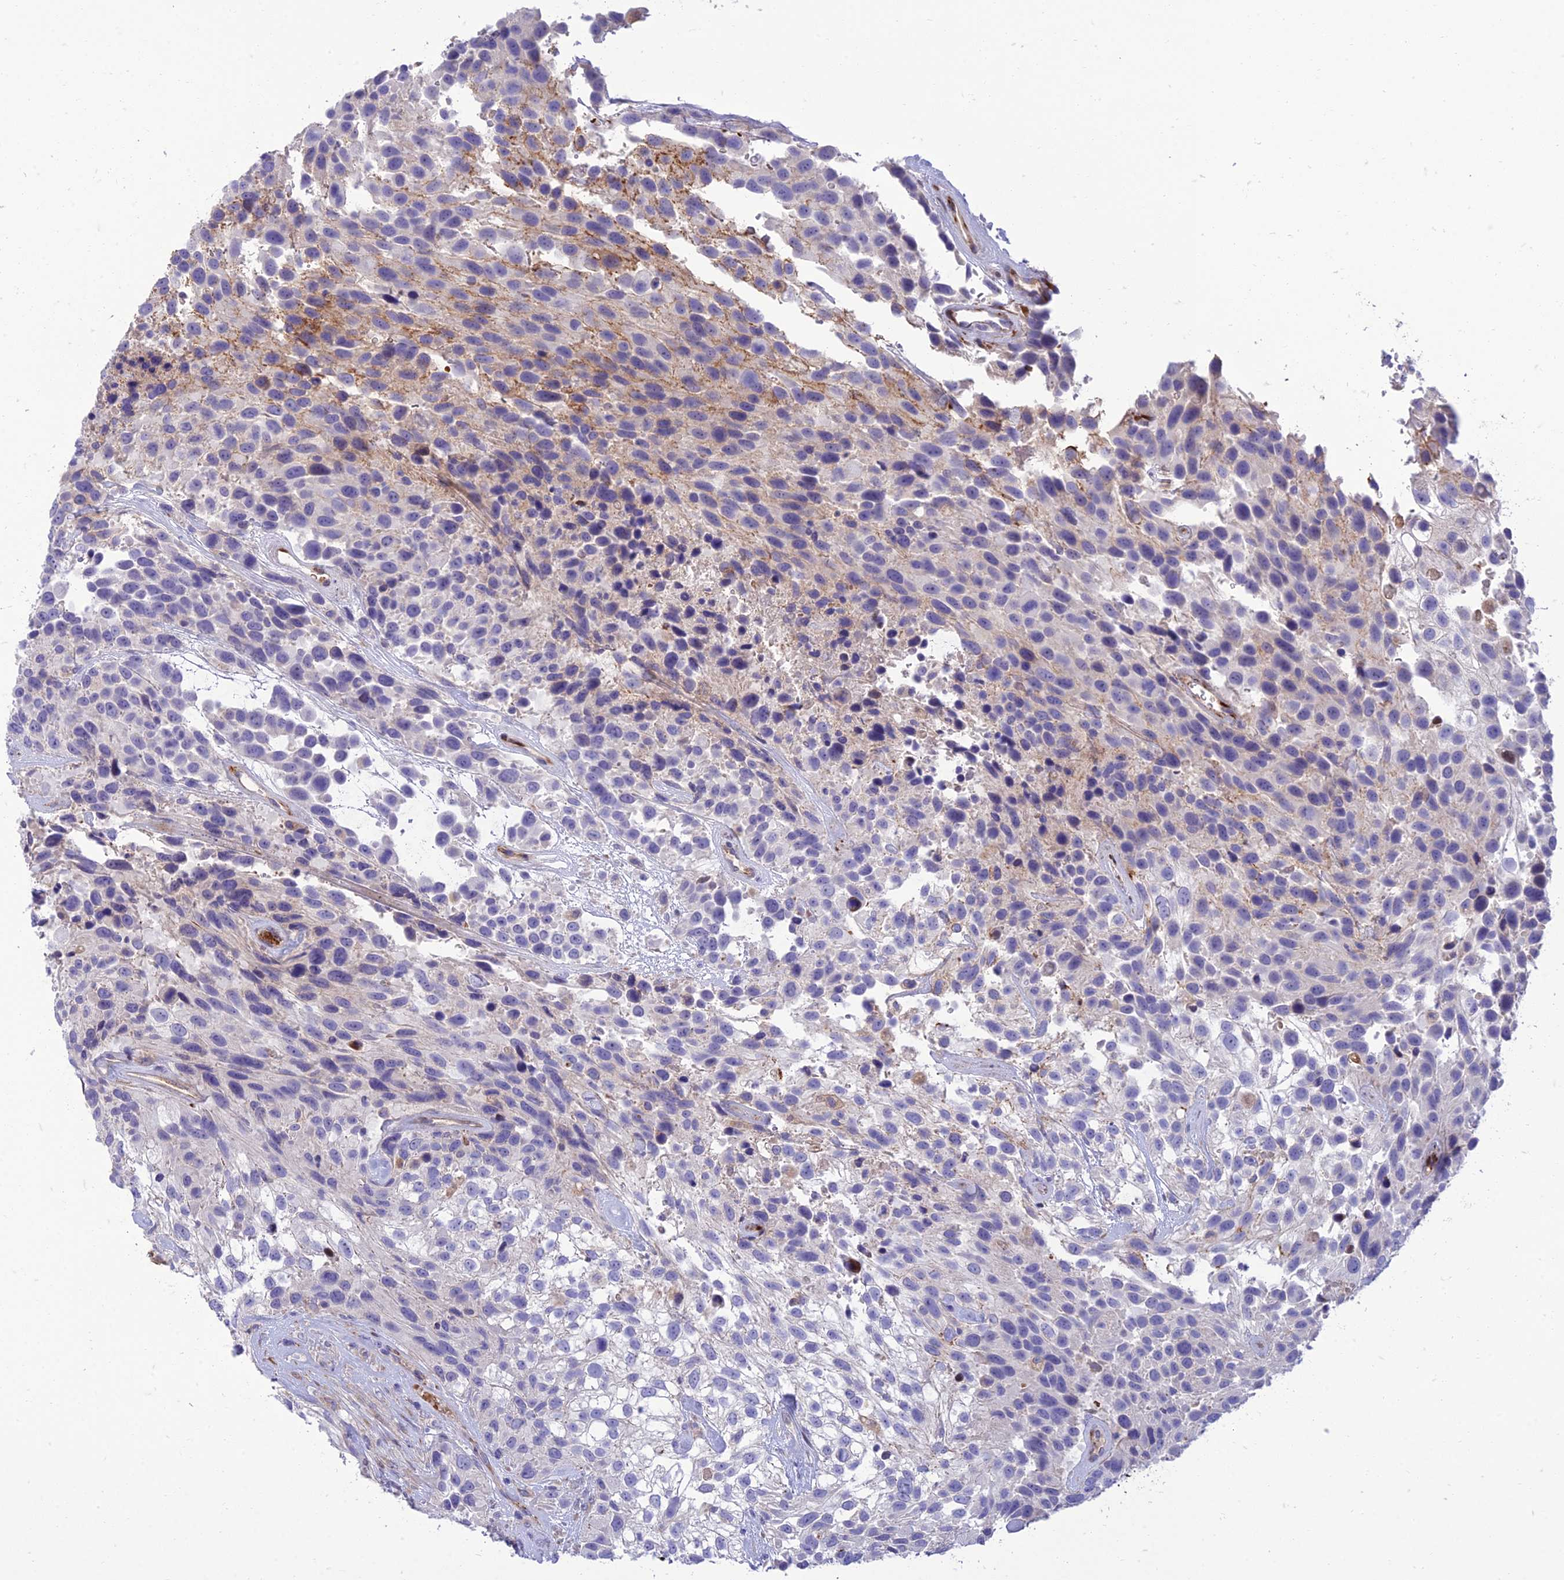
{"staining": {"intensity": "negative", "quantity": "none", "location": "none"}, "tissue": "urothelial cancer", "cell_type": "Tumor cells", "image_type": "cancer", "snomed": [{"axis": "morphology", "description": "Urothelial carcinoma, High grade"}, {"axis": "topography", "description": "Urinary bladder"}], "caption": "This is an immunohistochemistry (IHC) photomicrograph of human urothelial carcinoma (high-grade). There is no staining in tumor cells.", "gene": "SEL1L3", "patient": {"sex": "female", "age": 70}}